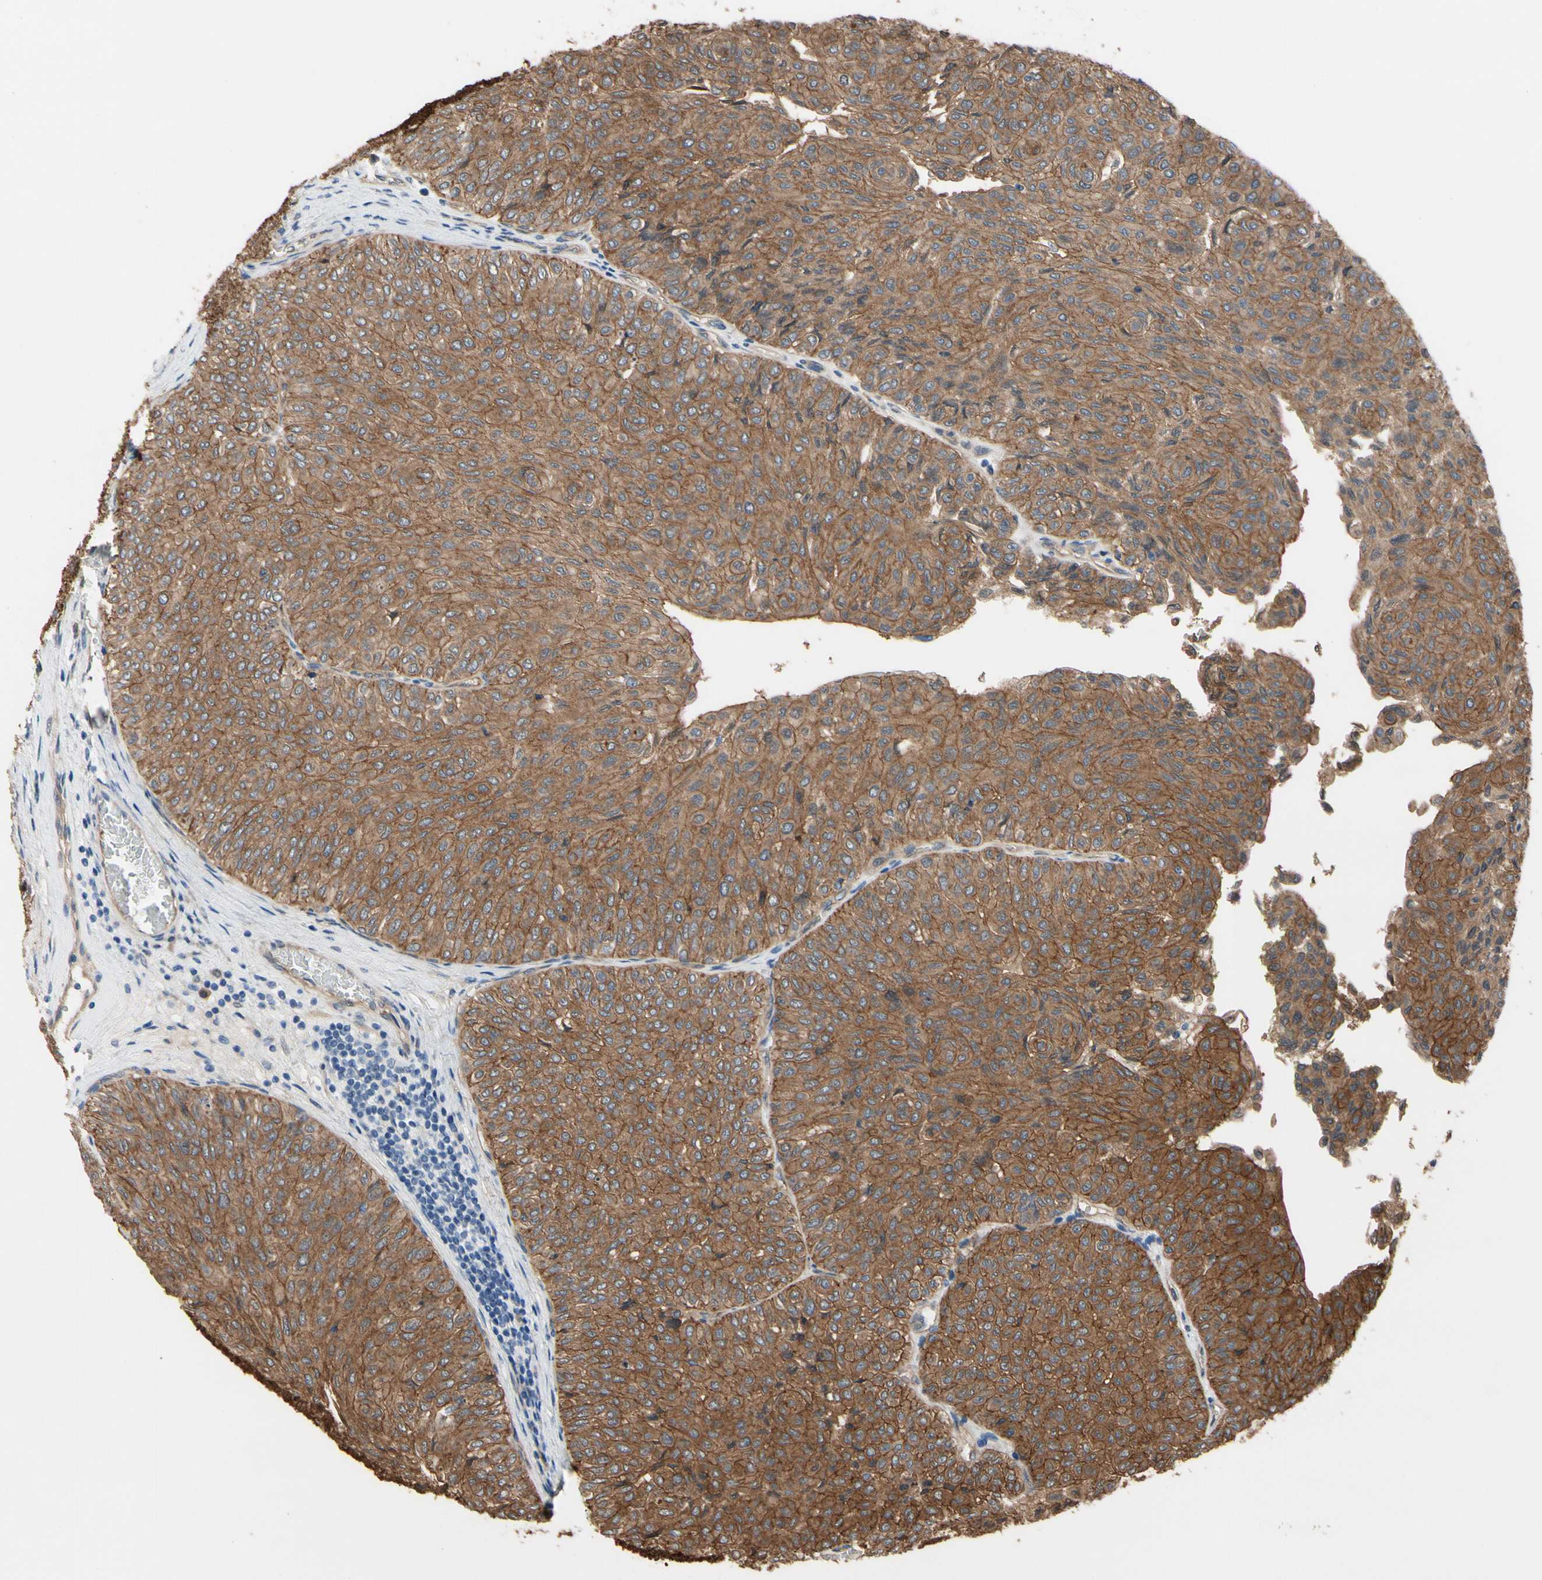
{"staining": {"intensity": "moderate", "quantity": ">75%", "location": "cytoplasmic/membranous"}, "tissue": "urothelial cancer", "cell_type": "Tumor cells", "image_type": "cancer", "snomed": [{"axis": "morphology", "description": "Urothelial carcinoma, Low grade"}, {"axis": "topography", "description": "Urinary bladder"}], "caption": "A medium amount of moderate cytoplasmic/membranous expression is appreciated in approximately >75% of tumor cells in urothelial cancer tissue.", "gene": "CTTNBP2", "patient": {"sex": "male", "age": 78}}